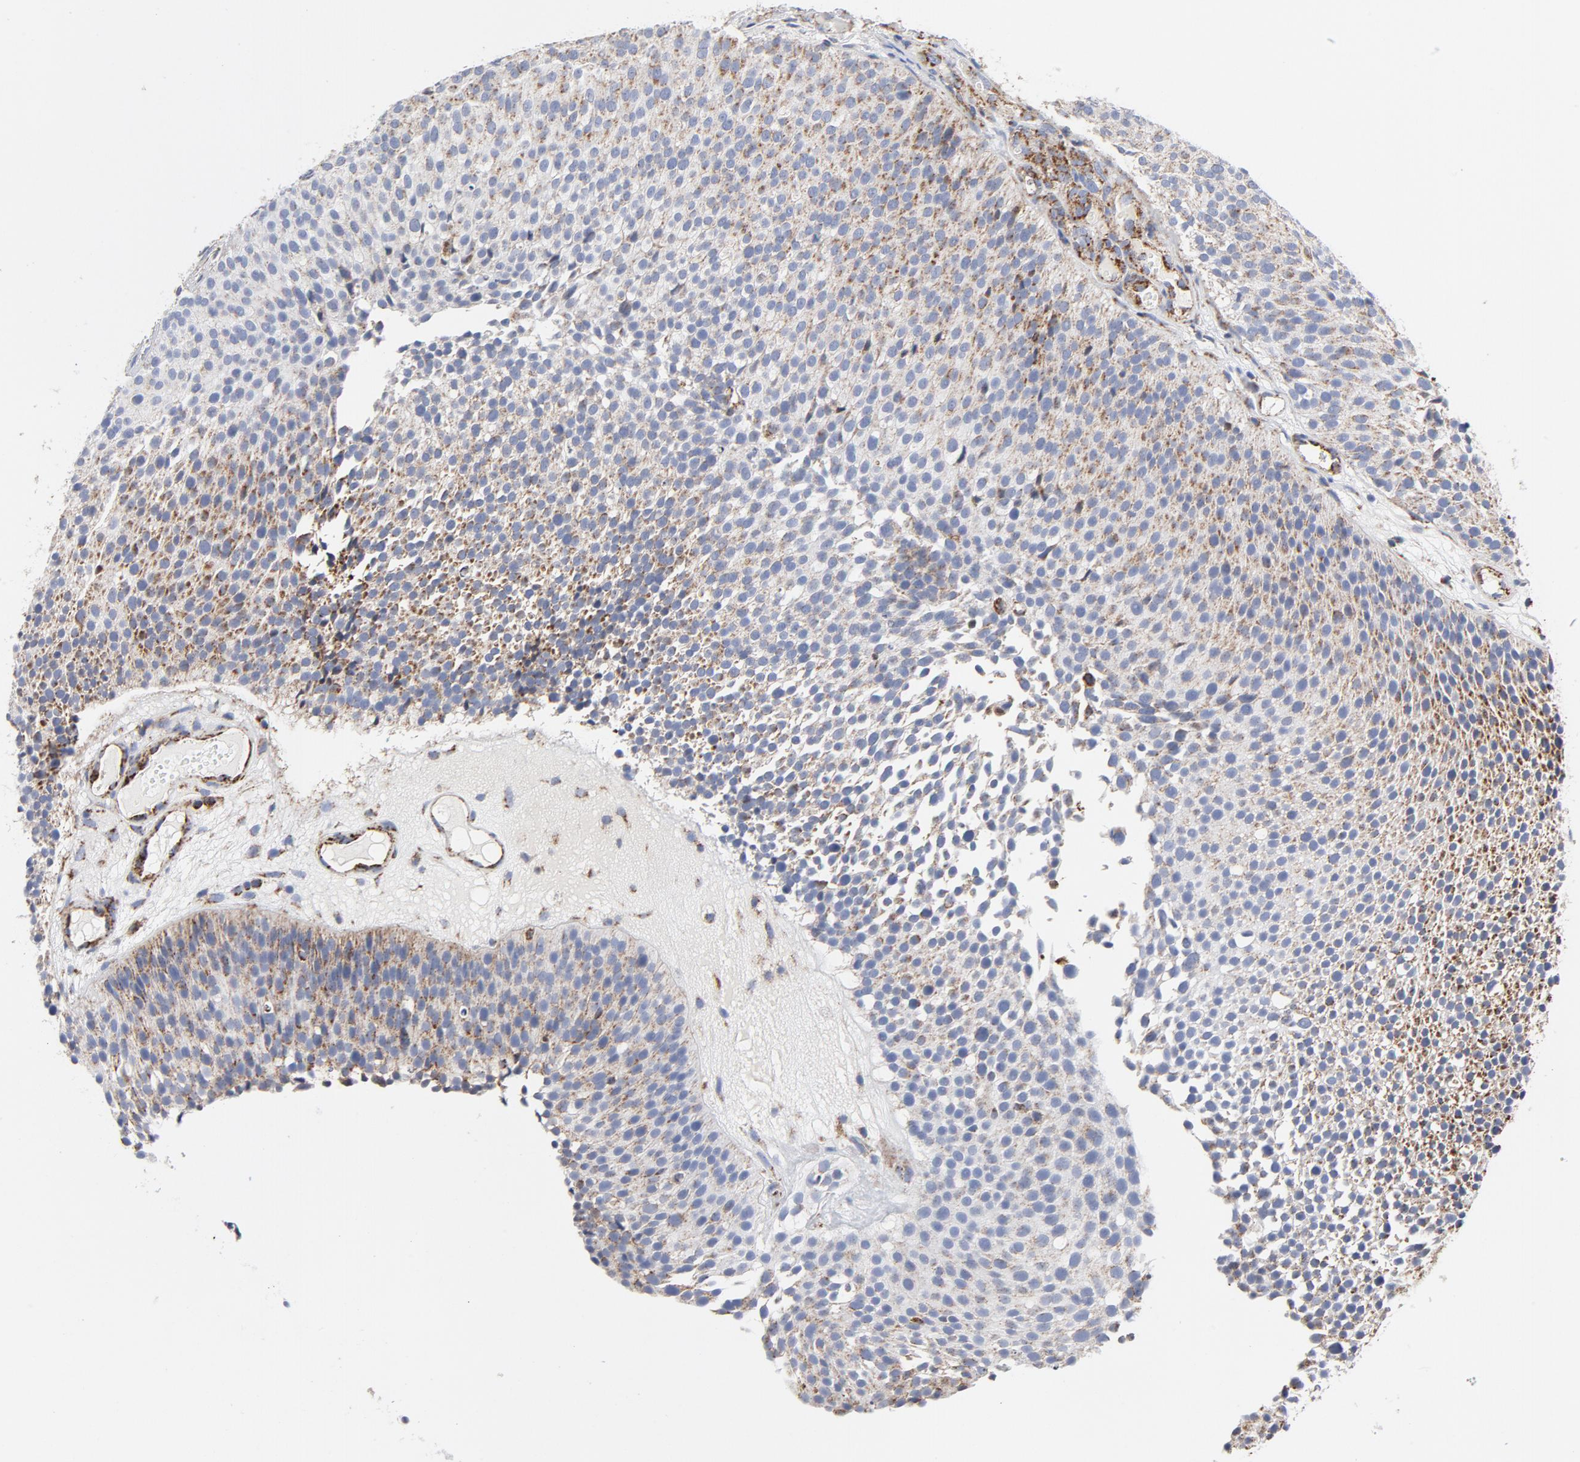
{"staining": {"intensity": "strong", "quantity": "25%-75%", "location": "cytoplasmic/membranous"}, "tissue": "urothelial cancer", "cell_type": "Tumor cells", "image_type": "cancer", "snomed": [{"axis": "morphology", "description": "Urothelial carcinoma, Low grade"}, {"axis": "topography", "description": "Urinary bladder"}], "caption": "Low-grade urothelial carcinoma stained for a protein exhibits strong cytoplasmic/membranous positivity in tumor cells.", "gene": "CYCS", "patient": {"sex": "male", "age": 85}}